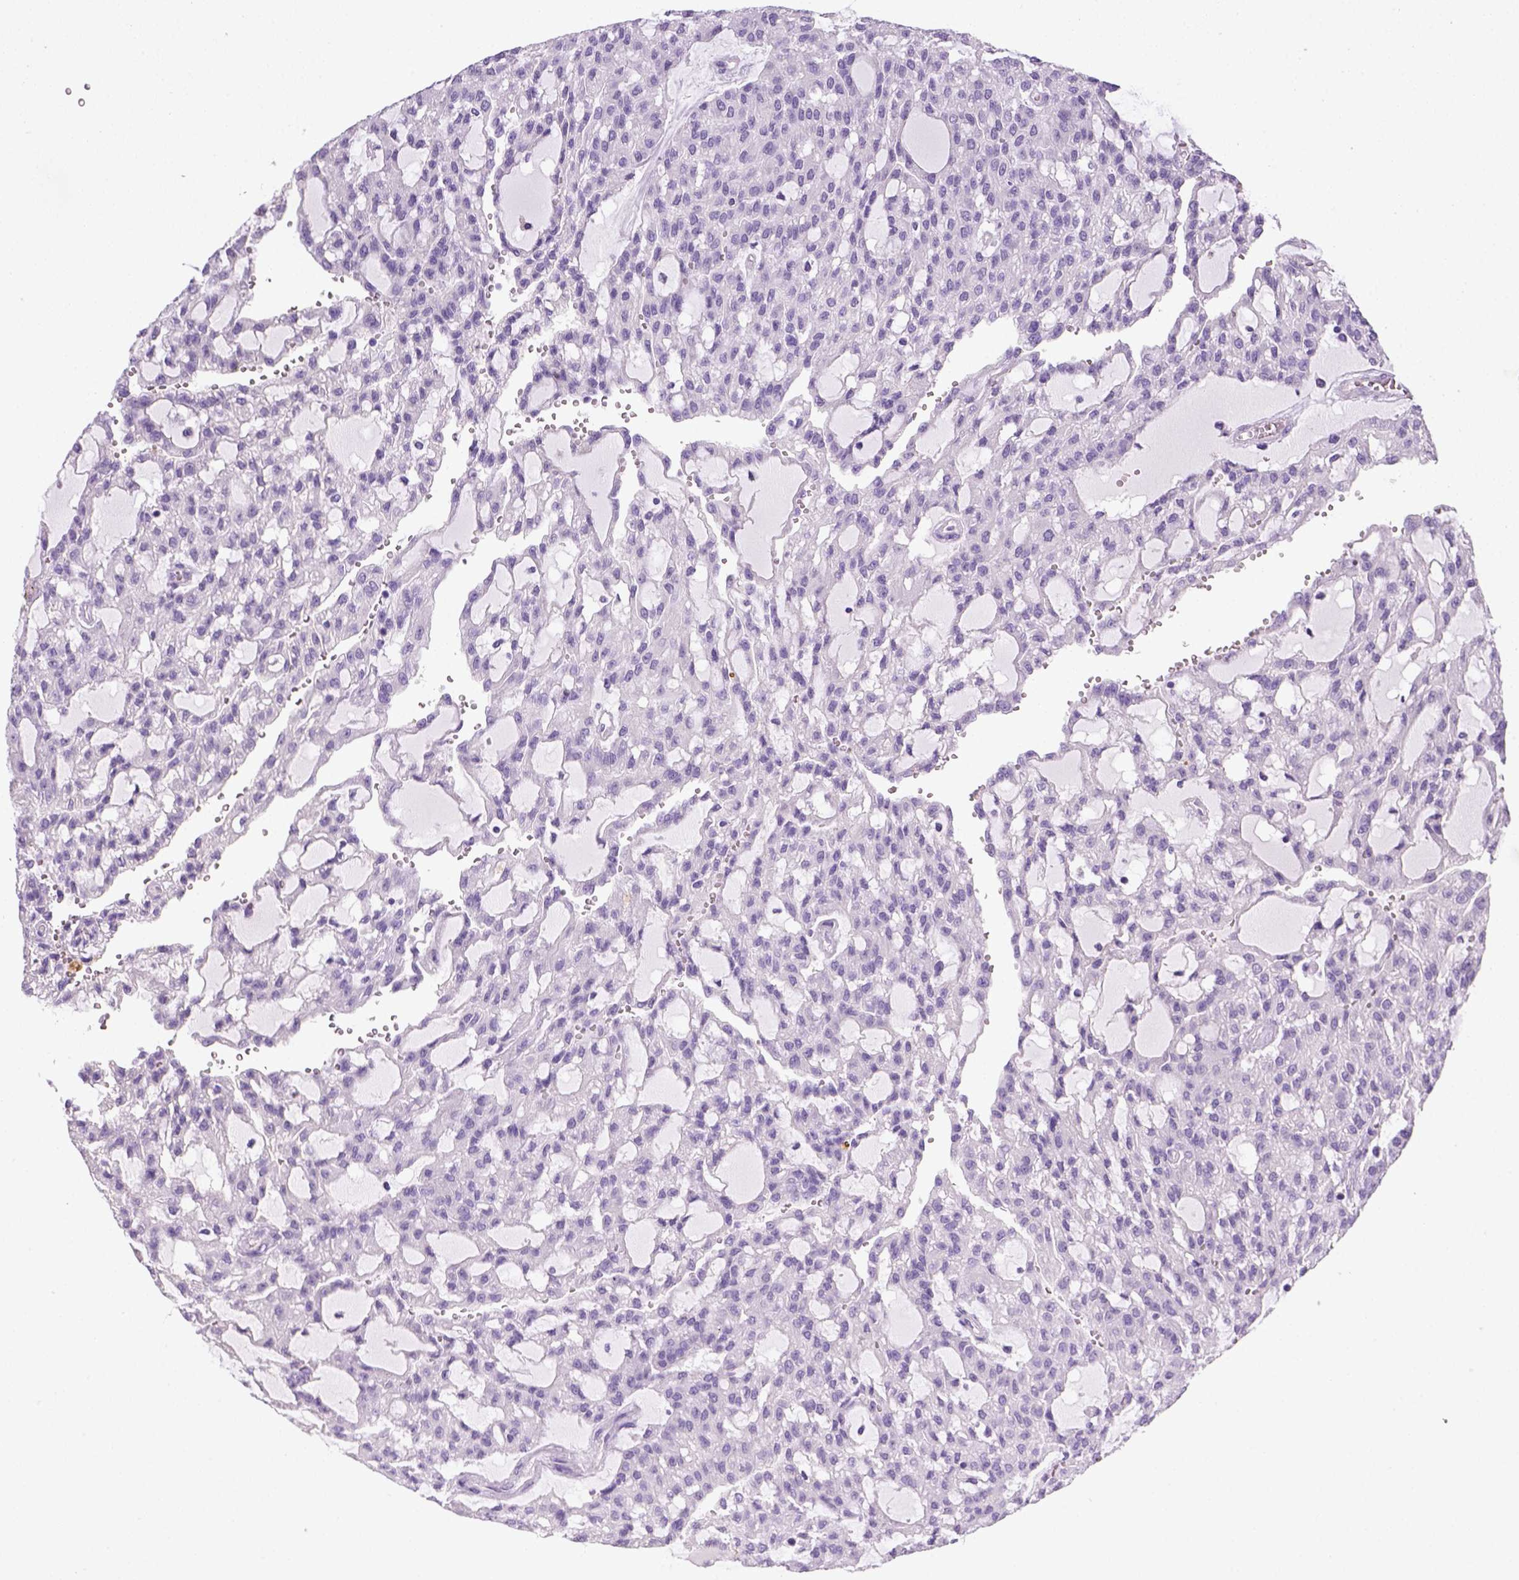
{"staining": {"intensity": "negative", "quantity": "none", "location": "none"}, "tissue": "renal cancer", "cell_type": "Tumor cells", "image_type": "cancer", "snomed": [{"axis": "morphology", "description": "Adenocarcinoma, NOS"}, {"axis": "topography", "description": "Kidney"}], "caption": "High magnification brightfield microscopy of adenocarcinoma (renal) stained with DAB (3,3'-diaminobenzidine) (brown) and counterstained with hematoxylin (blue): tumor cells show no significant expression.", "gene": "KRT71", "patient": {"sex": "male", "age": 63}}